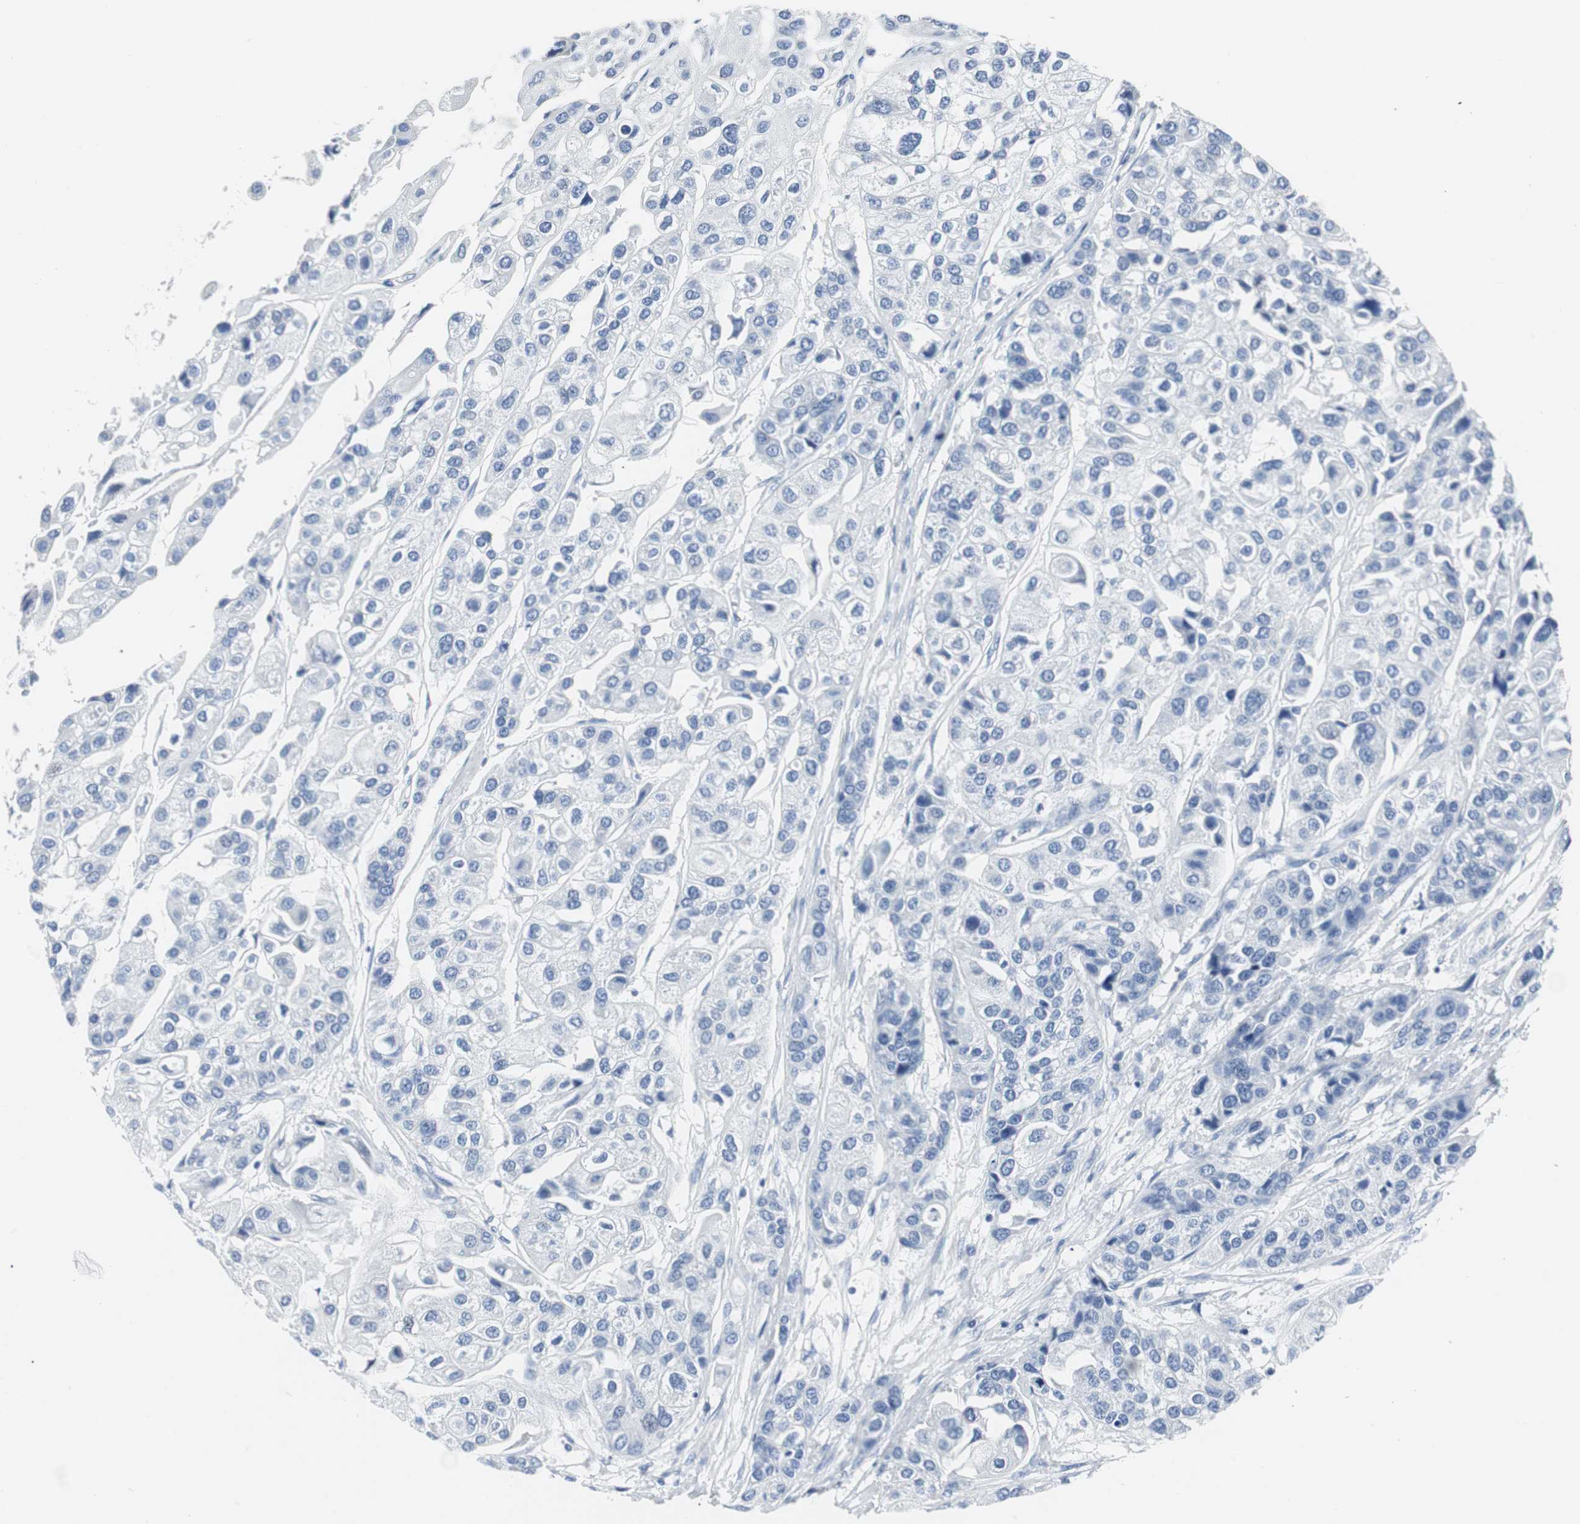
{"staining": {"intensity": "negative", "quantity": "none", "location": "none"}, "tissue": "urothelial cancer", "cell_type": "Tumor cells", "image_type": "cancer", "snomed": [{"axis": "morphology", "description": "Urothelial carcinoma, High grade"}, {"axis": "topography", "description": "Urinary bladder"}], "caption": "High magnification brightfield microscopy of urothelial cancer stained with DAB (3,3'-diaminobenzidine) (brown) and counterstained with hematoxylin (blue): tumor cells show no significant positivity.", "gene": "GAP43", "patient": {"sex": "female", "age": 64}}